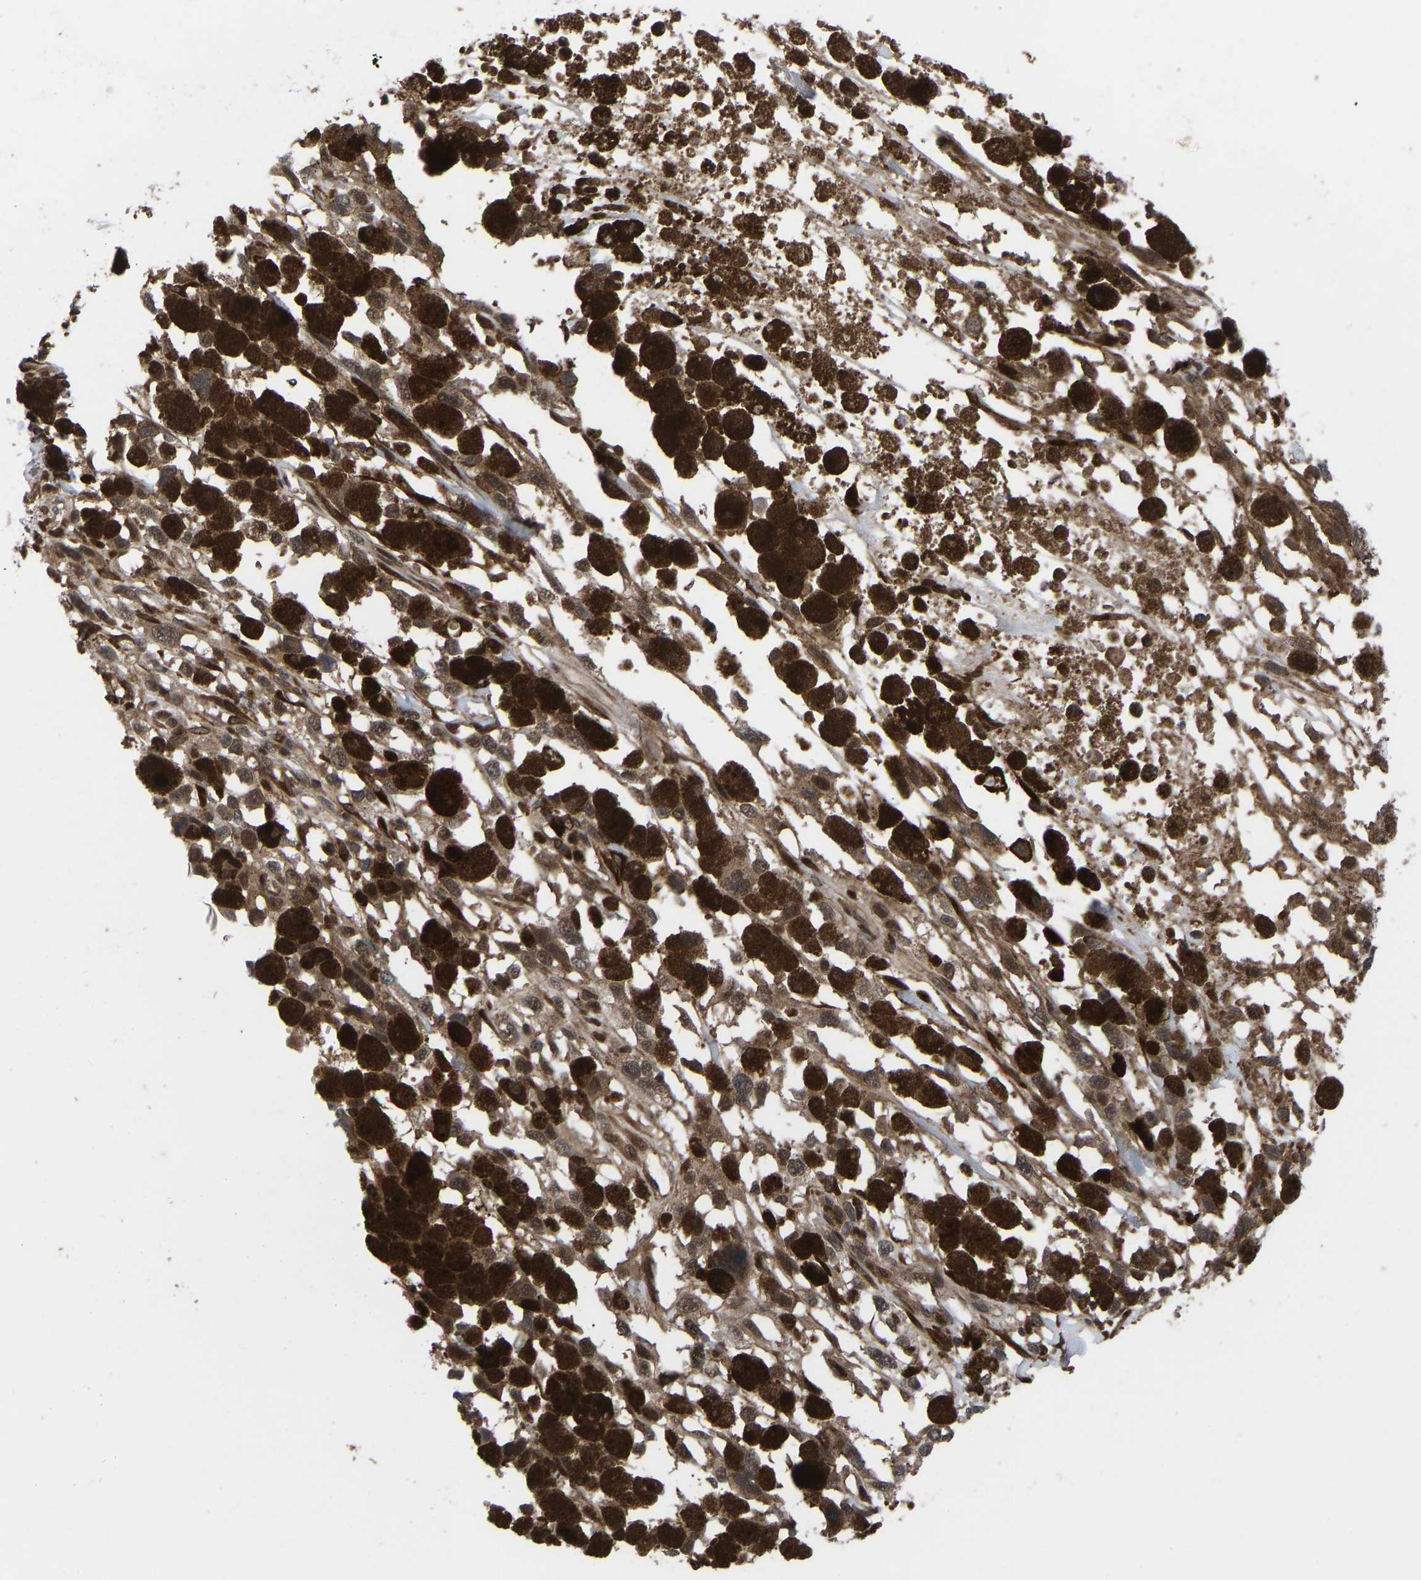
{"staining": {"intensity": "moderate", "quantity": ">75%", "location": "cytoplasmic/membranous,nuclear"}, "tissue": "melanoma", "cell_type": "Tumor cells", "image_type": "cancer", "snomed": [{"axis": "morphology", "description": "Malignant melanoma, Metastatic site"}, {"axis": "topography", "description": "Lymph node"}], "caption": "Protein expression analysis of malignant melanoma (metastatic site) reveals moderate cytoplasmic/membranous and nuclear positivity in approximately >75% of tumor cells.", "gene": "CYP7B1", "patient": {"sex": "male", "age": 59}}